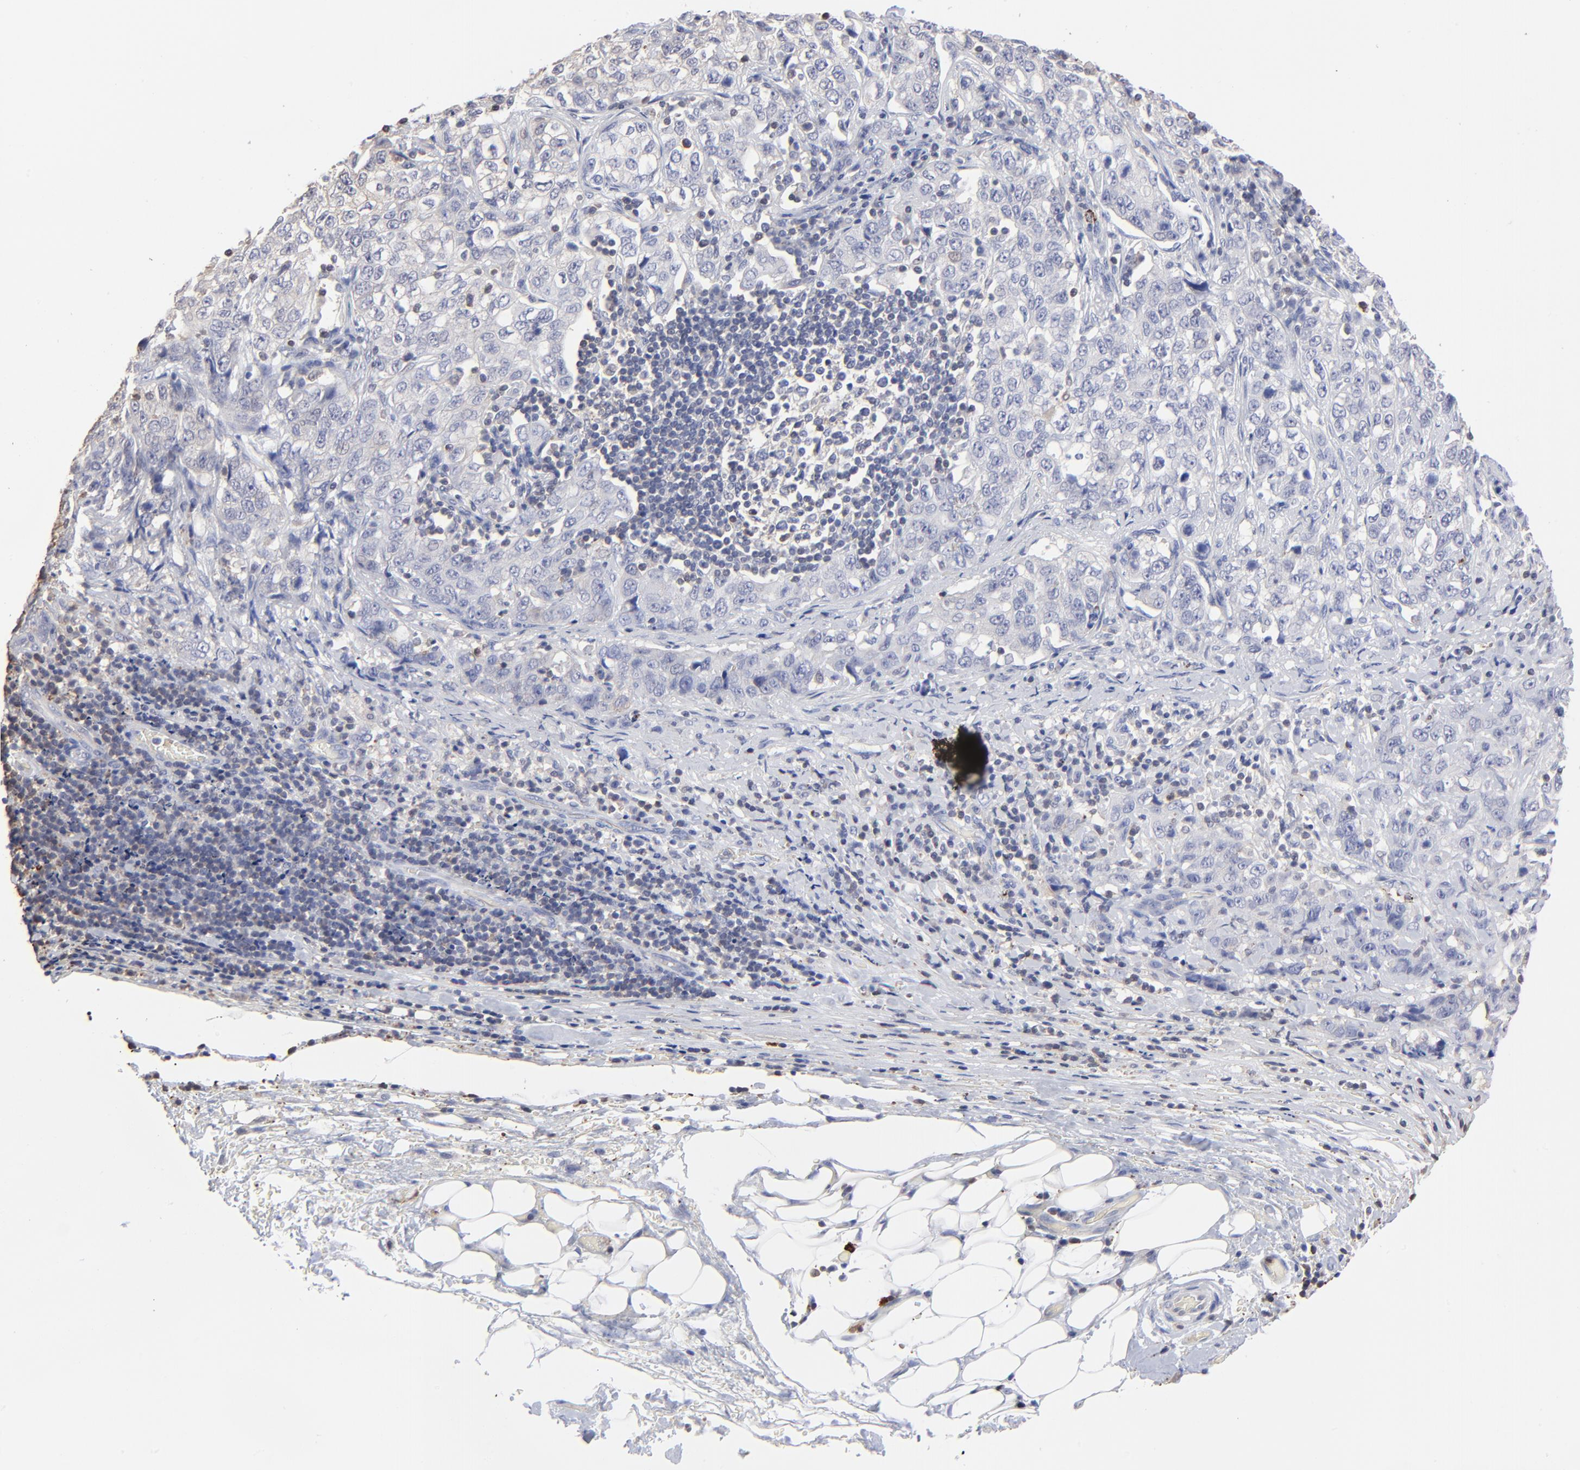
{"staining": {"intensity": "negative", "quantity": "none", "location": "none"}, "tissue": "stomach cancer", "cell_type": "Tumor cells", "image_type": "cancer", "snomed": [{"axis": "morphology", "description": "Adenocarcinoma, NOS"}, {"axis": "topography", "description": "Stomach"}], "caption": "Immunohistochemical staining of stomach cancer (adenocarcinoma) exhibits no significant expression in tumor cells.", "gene": "TBXT", "patient": {"sex": "male", "age": 48}}